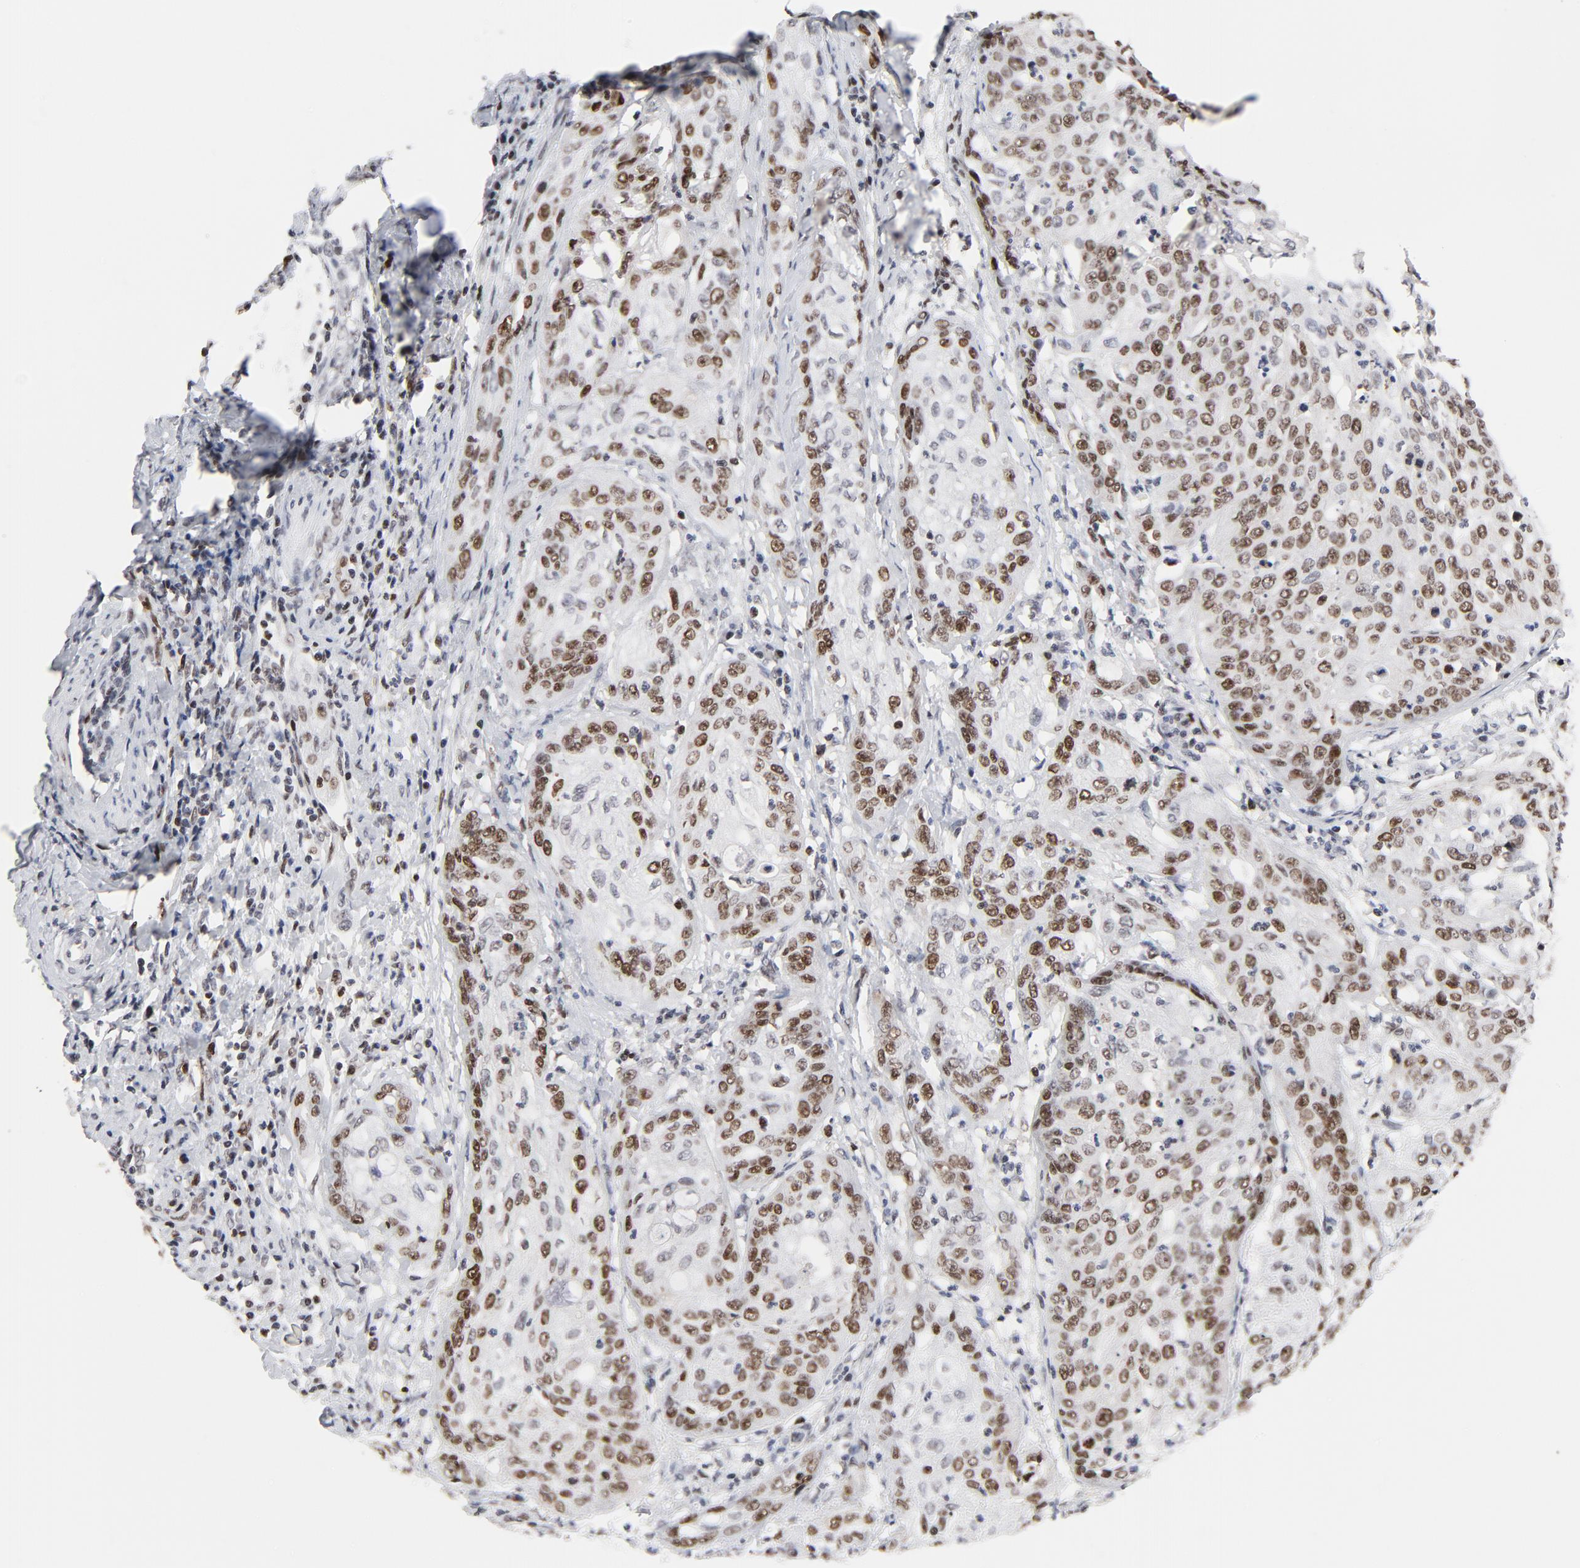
{"staining": {"intensity": "moderate", "quantity": "25%-75%", "location": "nuclear"}, "tissue": "cervical cancer", "cell_type": "Tumor cells", "image_type": "cancer", "snomed": [{"axis": "morphology", "description": "Squamous cell carcinoma, NOS"}, {"axis": "topography", "description": "Cervix"}], "caption": "Immunohistochemistry of human cervical squamous cell carcinoma displays medium levels of moderate nuclear expression in about 25%-75% of tumor cells.", "gene": "RFC4", "patient": {"sex": "female", "age": 41}}